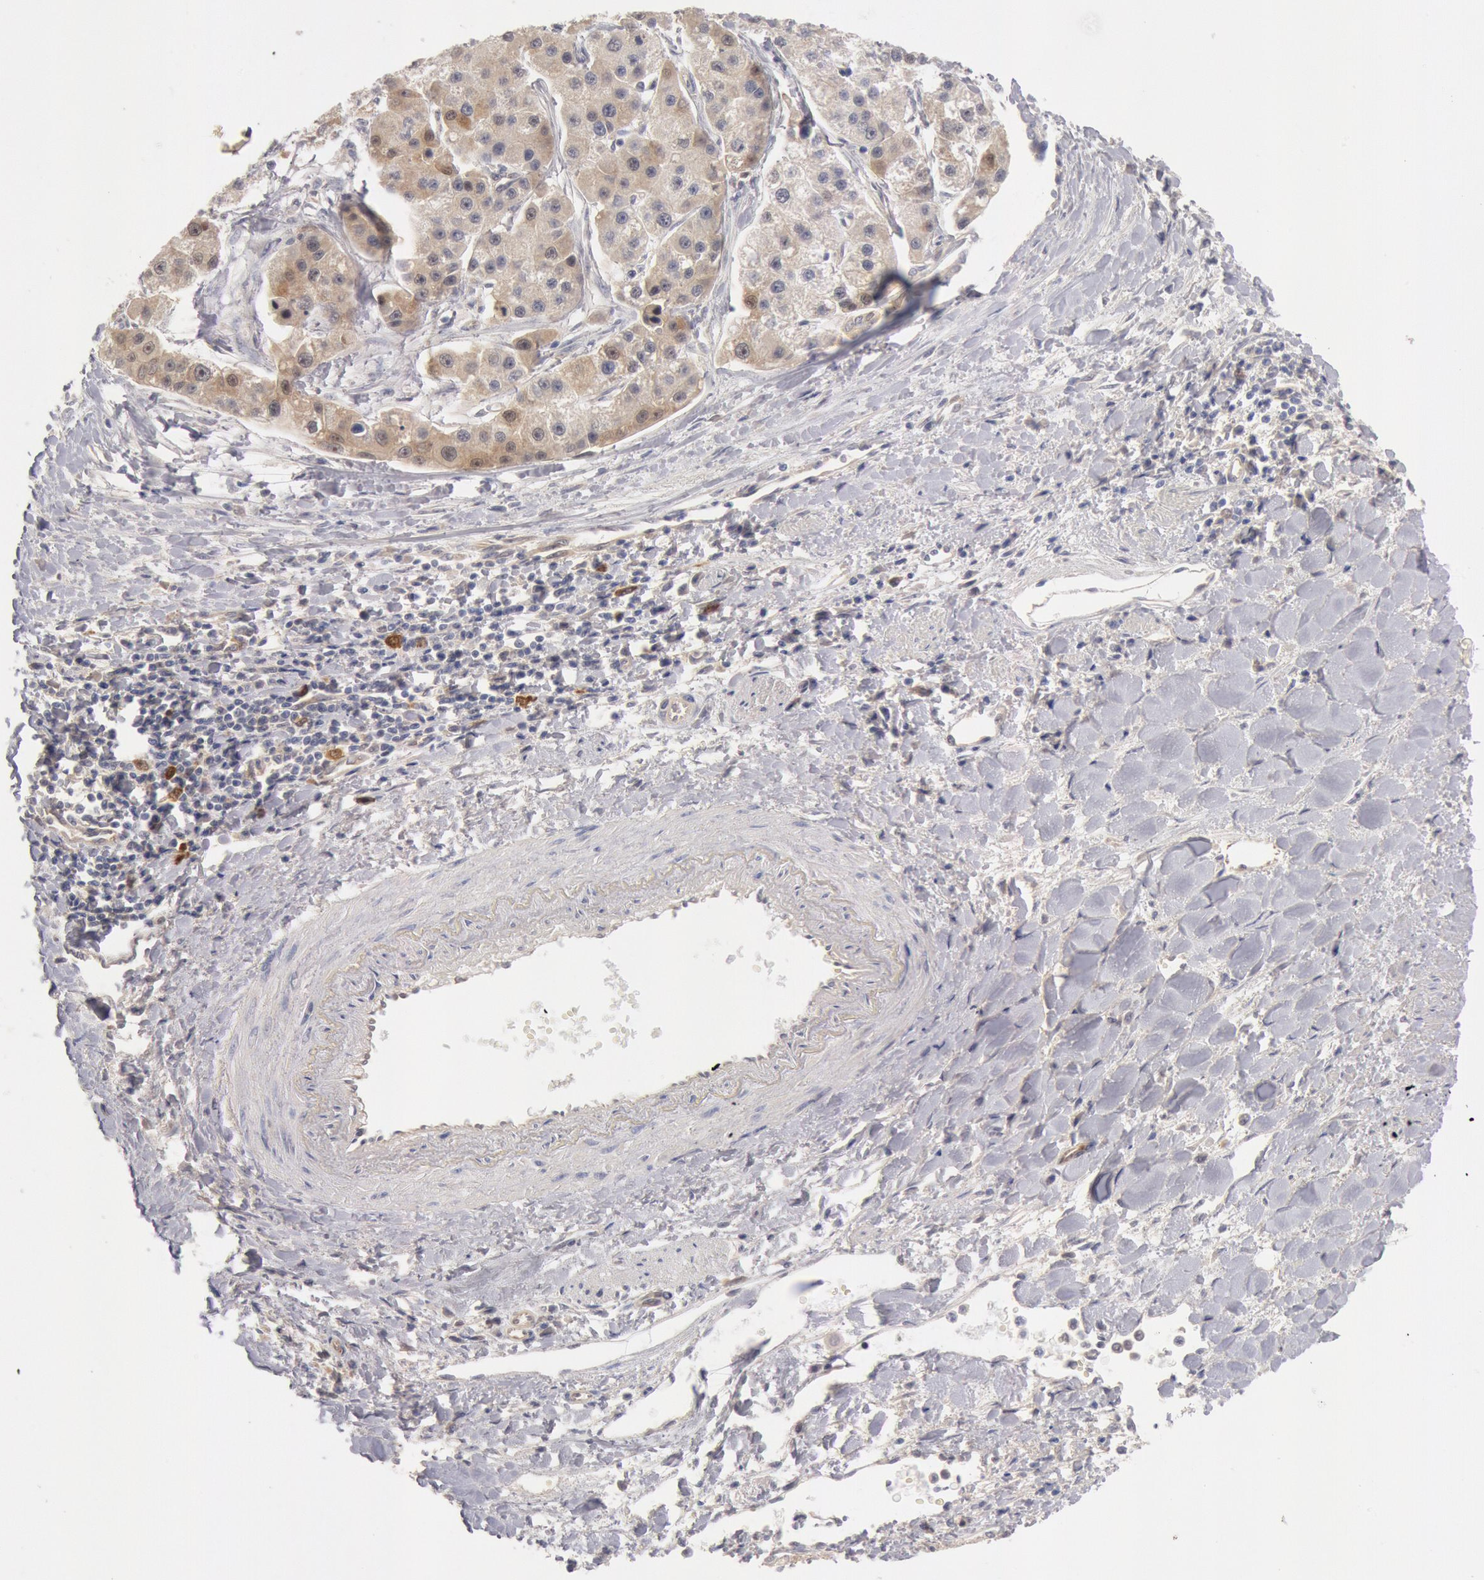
{"staining": {"intensity": "weak", "quantity": ">75%", "location": "cytoplasmic/membranous"}, "tissue": "liver cancer", "cell_type": "Tumor cells", "image_type": "cancer", "snomed": [{"axis": "morphology", "description": "Carcinoma, Hepatocellular, NOS"}, {"axis": "topography", "description": "Liver"}], "caption": "High-magnification brightfield microscopy of liver cancer (hepatocellular carcinoma) stained with DAB (3,3'-diaminobenzidine) (brown) and counterstained with hematoxylin (blue). tumor cells exhibit weak cytoplasmic/membranous positivity is seen in about>75% of cells.", "gene": "DNAJA1", "patient": {"sex": "female", "age": 85}}